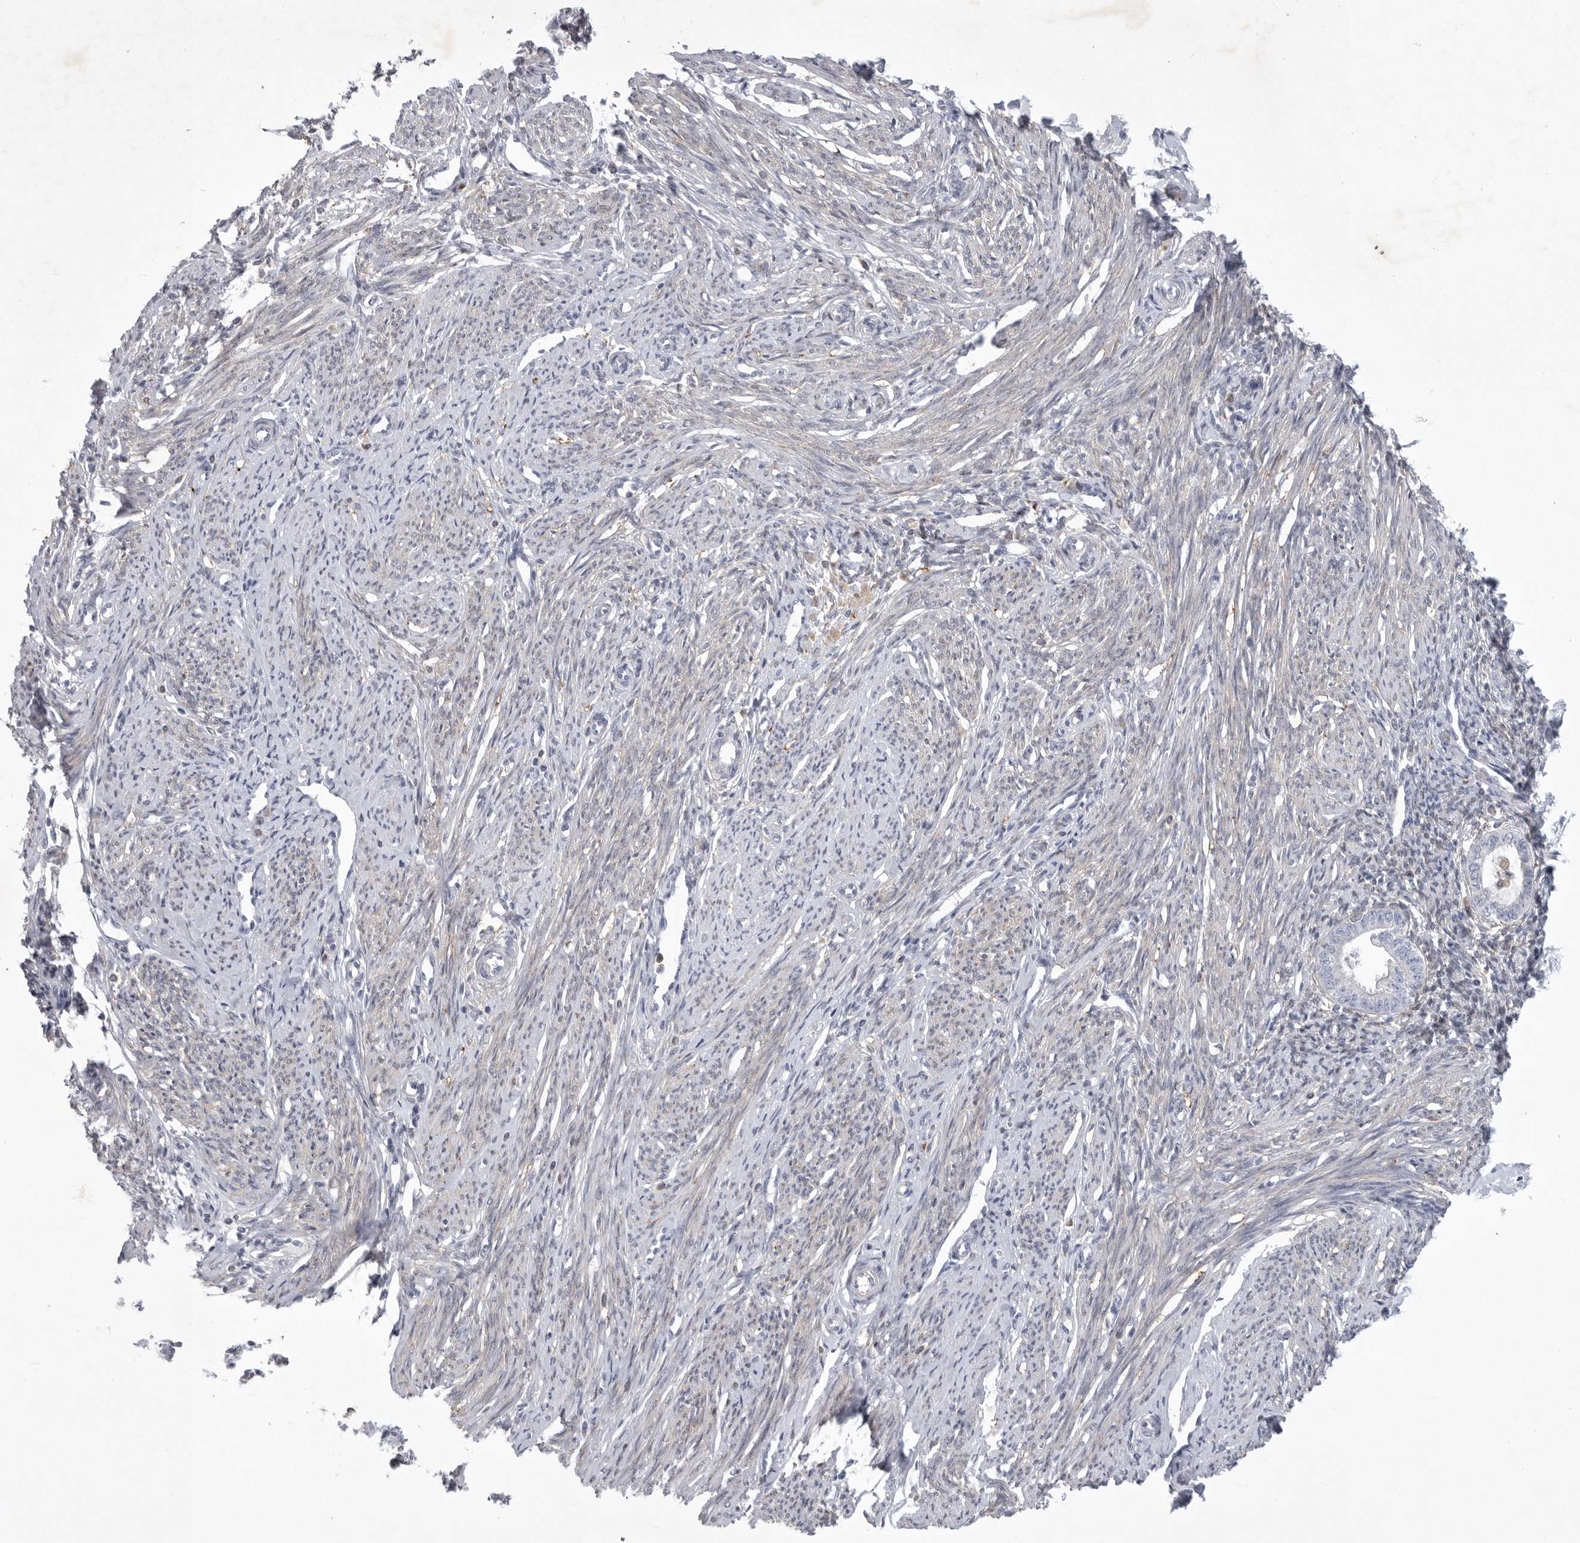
{"staining": {"intensity": "negative", "quantity": "none", "location": "none"}, "tissue": "endometrium", "cell_type": "Cells in endometrial stroma", "image_type": "normal", "snomed": [{"axis": "morphology", "description": "Normal tissue, NOS"}, {"axis": "topography", "description": "Endometrium"}], "caption": "A high-resolution image shows IHC staining of normal endometrium, which reveals no significant staining in cells in endometrial stroma.", "gene": "SIGLEC10", "patient": {"sex": "female", "age": 56}}